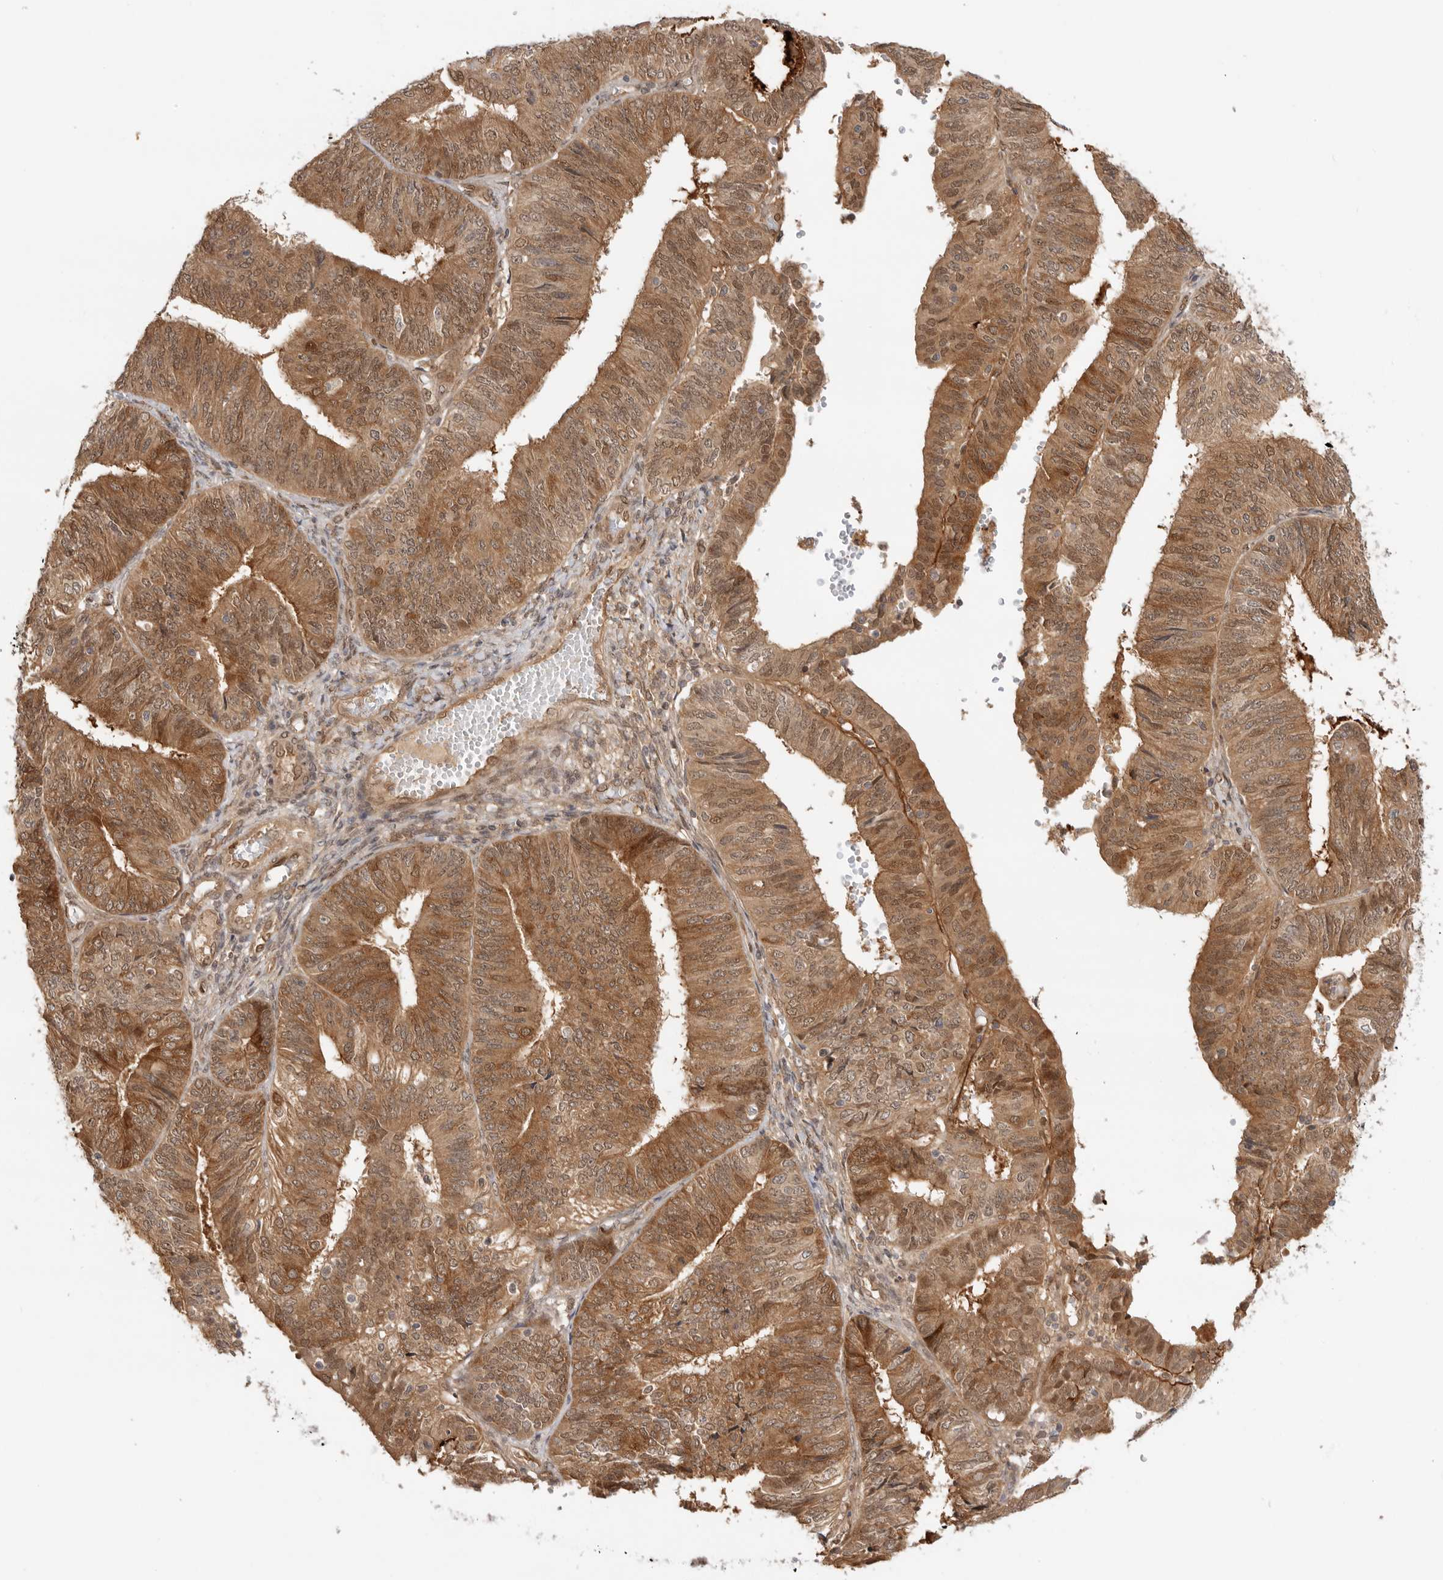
{"staining": {"intensity": "moderate", "quantity": ">75%", "location": "cytoplasmic/membranous"}, "tissue": "endometrial cancer", "cell_type": "Tumor cells", "image_type": "cancer", "snomed": [{"axis": "morphology", "description": "Adenocarcinoma, NOS"}, {"axis": "topography", "description": "Endometrium"}], "caption": "Immunohistochemical staining of endometrial cancer shows moderate cytoplasmic/membranous protein expression in approximately >75% of tumor cells.", "gene": "DCAF8", "patient": {"sex": "female", "age": 58}}